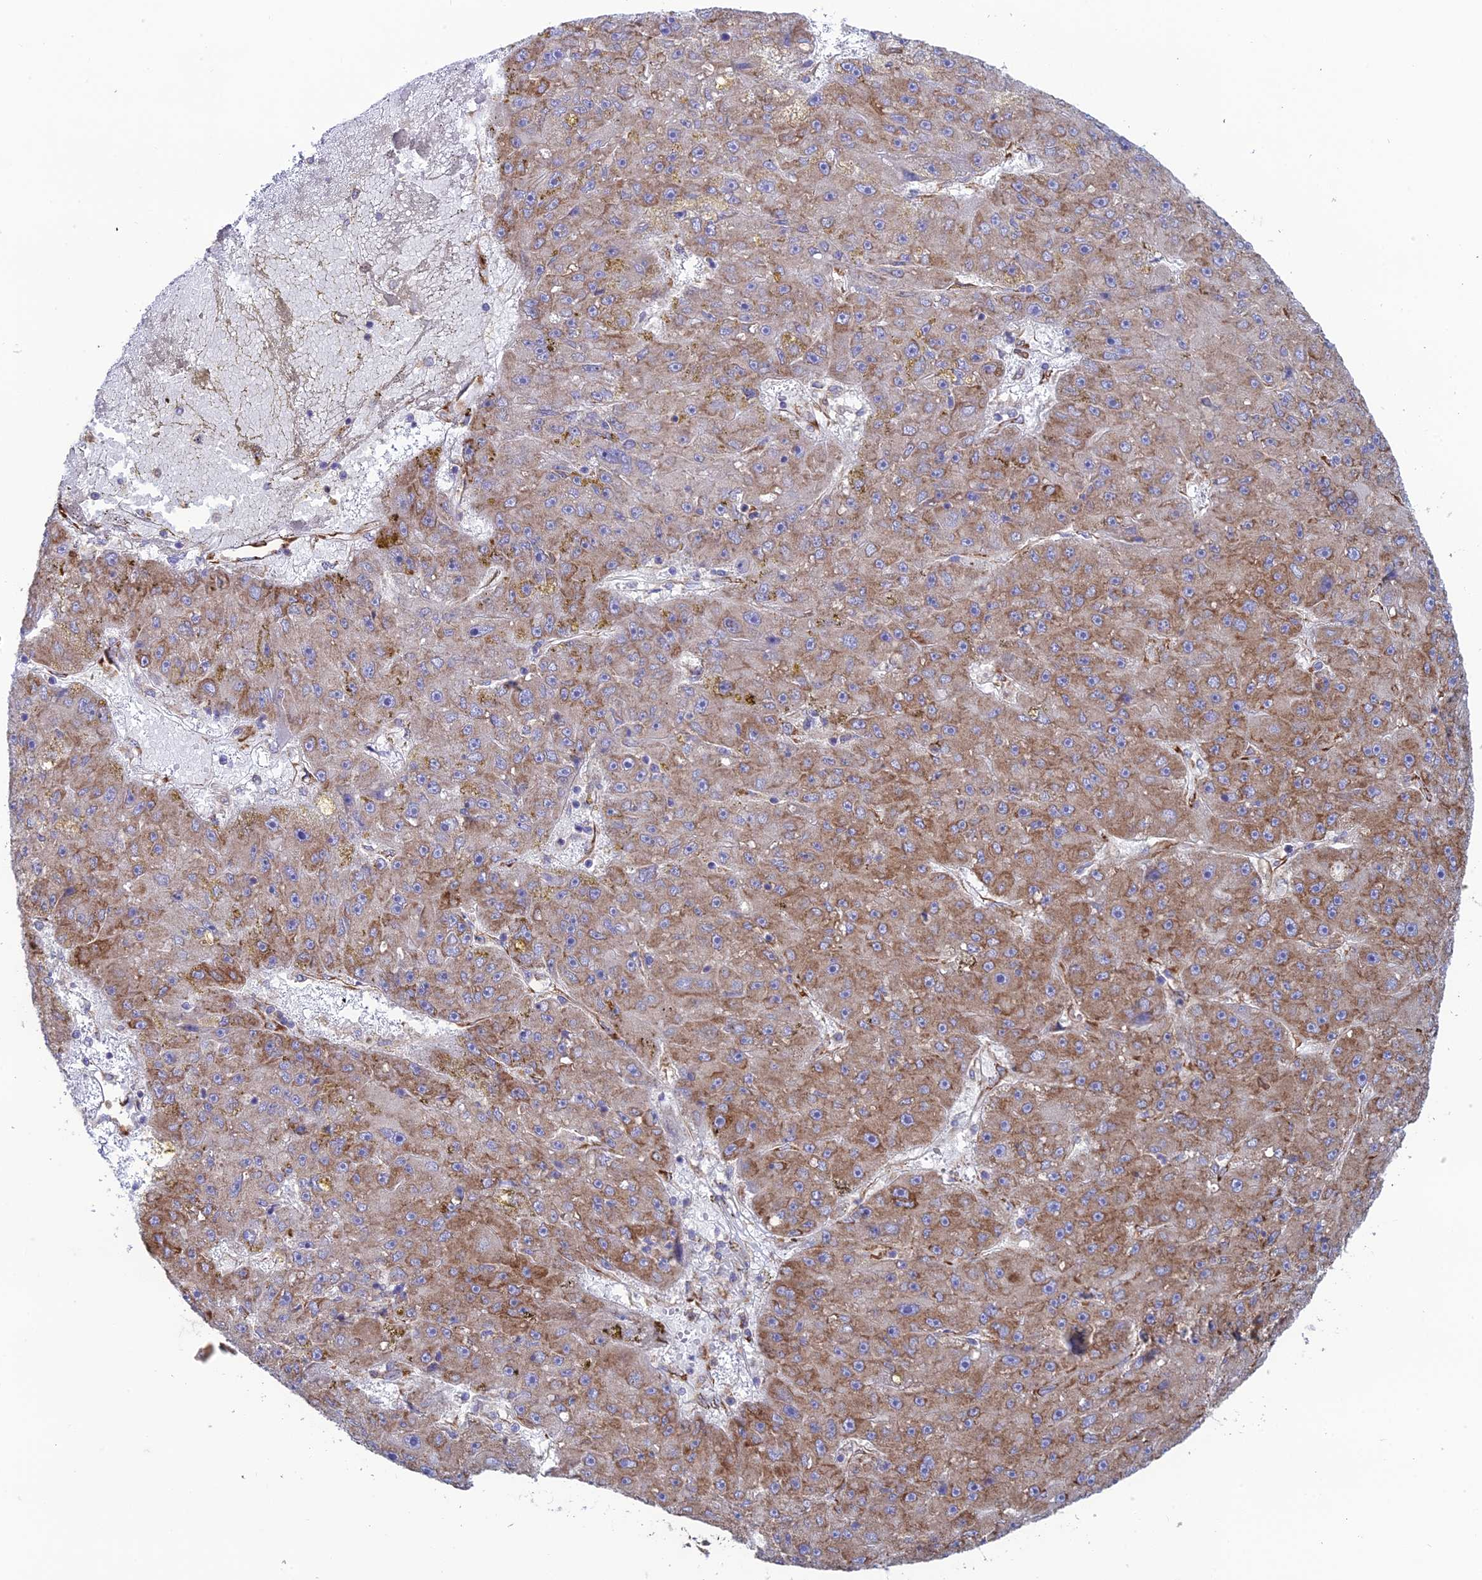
{"staining": {"intensity": "strong", "quantity": "25%-75%", "location": "cytoplasmic/membranous"}, "tissue": "liver cancer", "cell_type": "Tumor cells", "image_type": "cancer", "snomed": [{"axis": "morphology", "description": "Carcinoma, Hepatocellular, NOS"}, {"axis": "topography", "description": "Liver"}], "caption": "Immunohistochemistry histopathology image of neoplastic tissue: liver hepatocellular carcinoma stained using immunohistochemistry displays high levels of strong protein expression localized specifically in the cytoplasmic/membranous of tumor cells, appearing as a cytoplasmic/membranous brown color.", "gene": "CCDC69", "patient": {"sex": "male", "age": 67}}